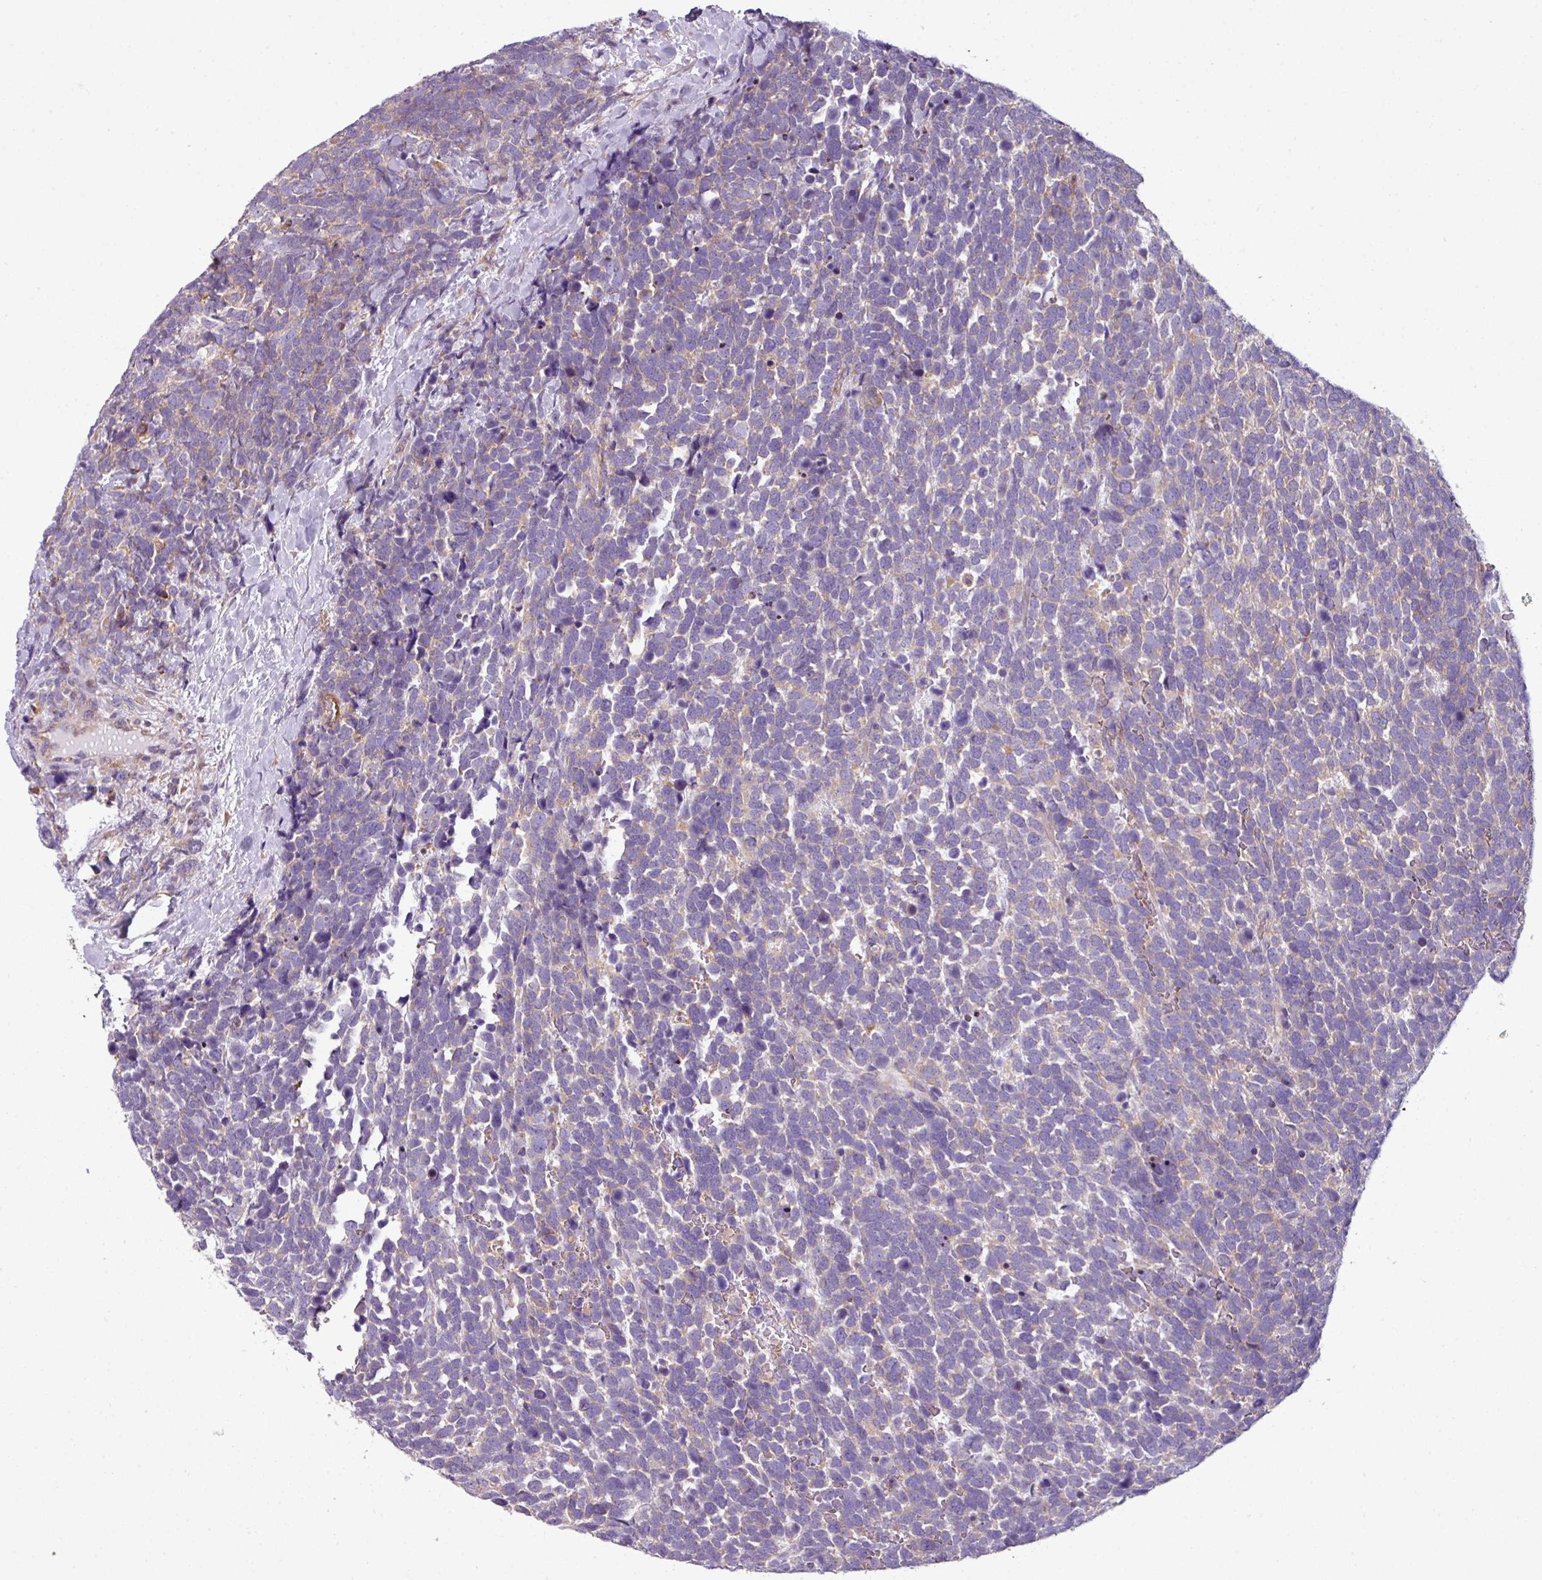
{"staining": {"intensity": "negative", "quantity": "none", "location": "none"}, "tissue": "urothelial cancer", "cell_type": "Tumor cells", "image_type": "cancer", "snomed": [{"axis": "morphology", "description": "Urothelial carcinoma, High grade"}, {"axis": "topography", "description": "Urinary bladder"}], "caption": "The IHC photomicrograph has no significant expression in tumor cells of urothelial cancer tissue.", "gene": "XNDC1N", "patient": {"sex": "female", "age": 82}}